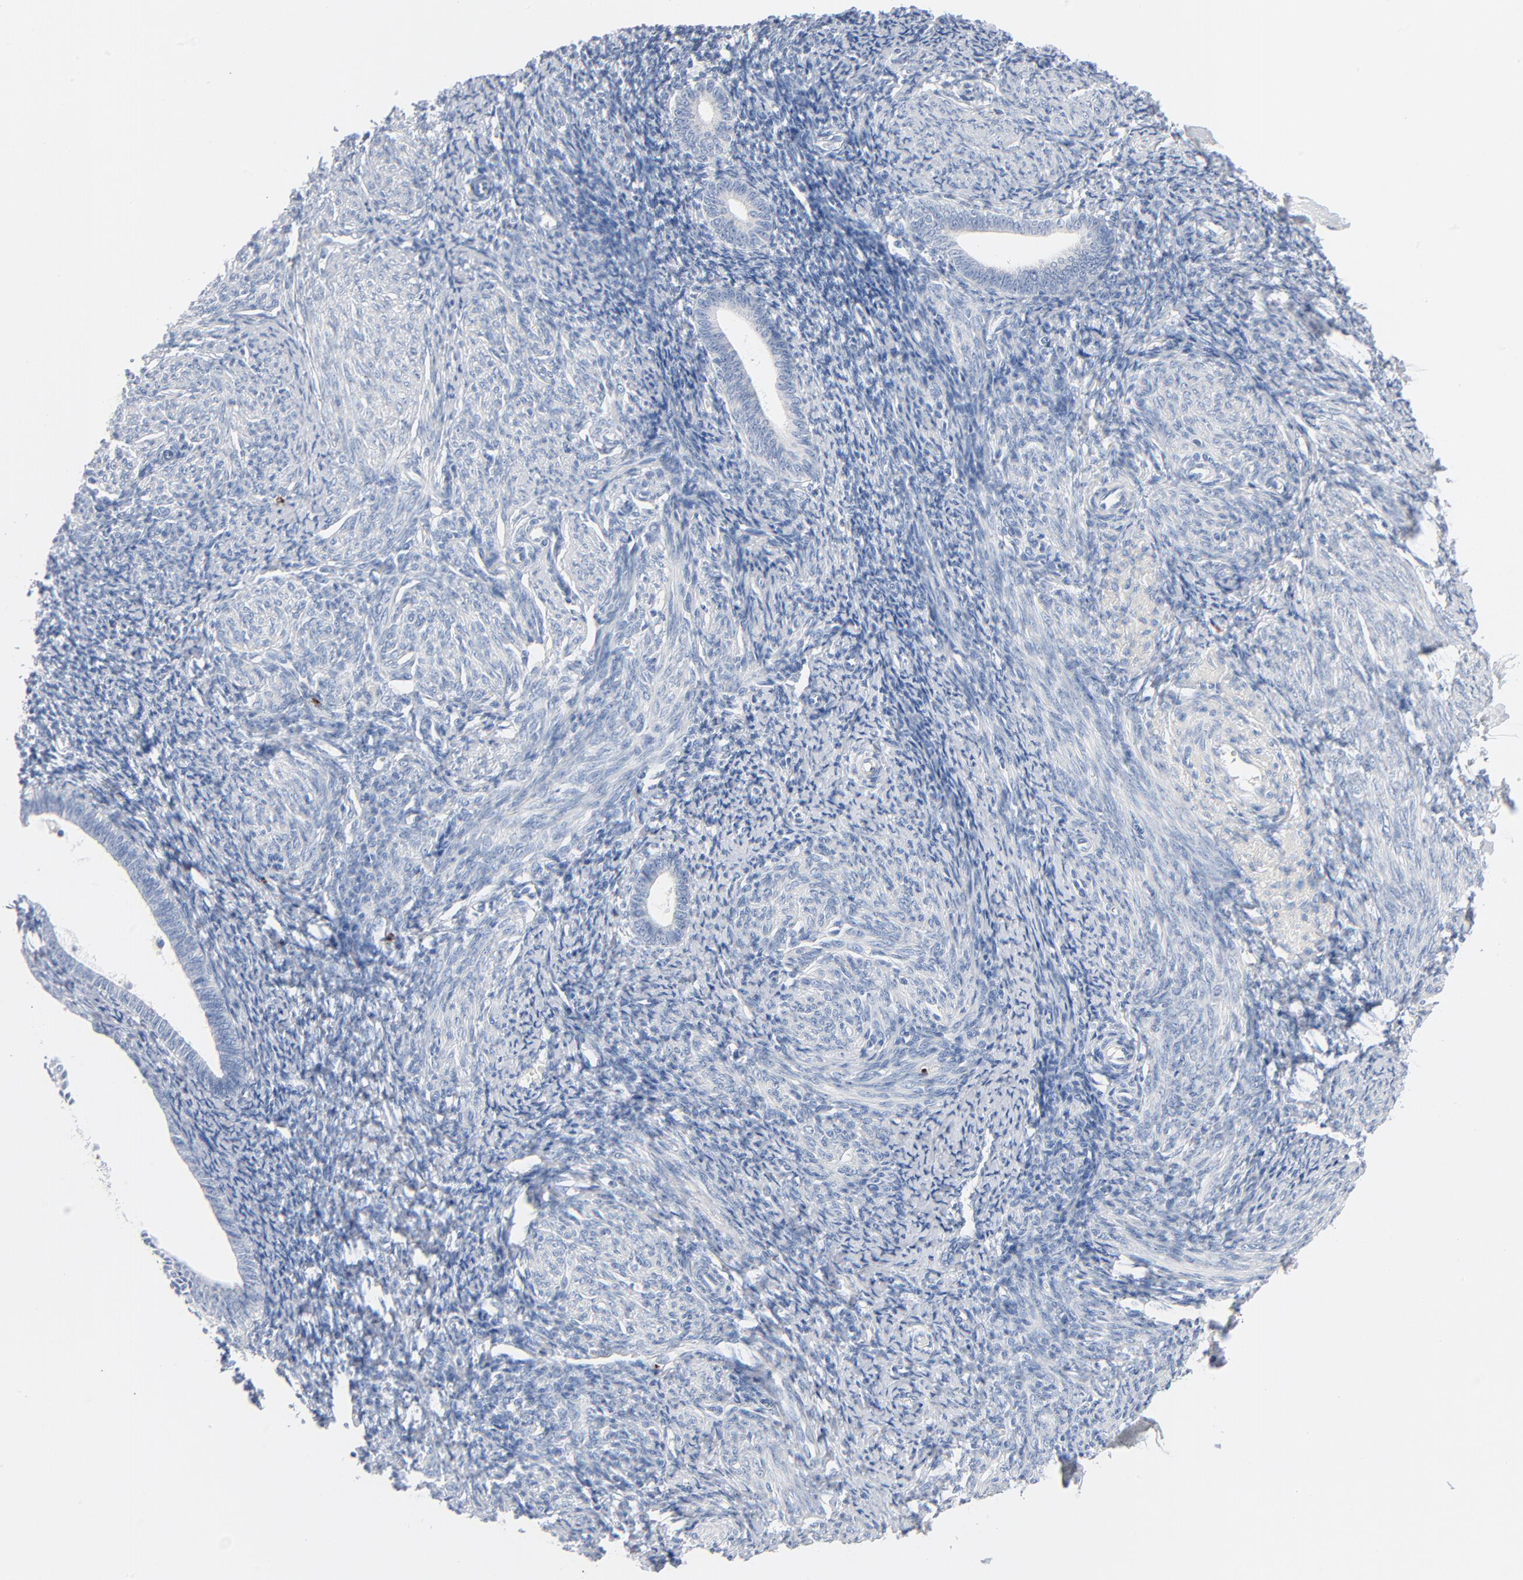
{"staining": {"intensity": "negative", "quantity": "none", "location": "none"}, "tissue": "endometrium", "cell_type": "Cells in endometrial stroma", "image_type": "normal", "snomed": [{"axis": "morphology", "description": "Normal tissue, NOS"}, {"axis": "topography", "description": "Endometrium"}], "caption": "The immunohistochemistry (IHC) photomicrograph has no significant expression in cells in endometrial stroma of endometrium. (DAB IHC, high magnification).", "gene": "GZMB", "patient": {"sex": "female", "age": 57}}